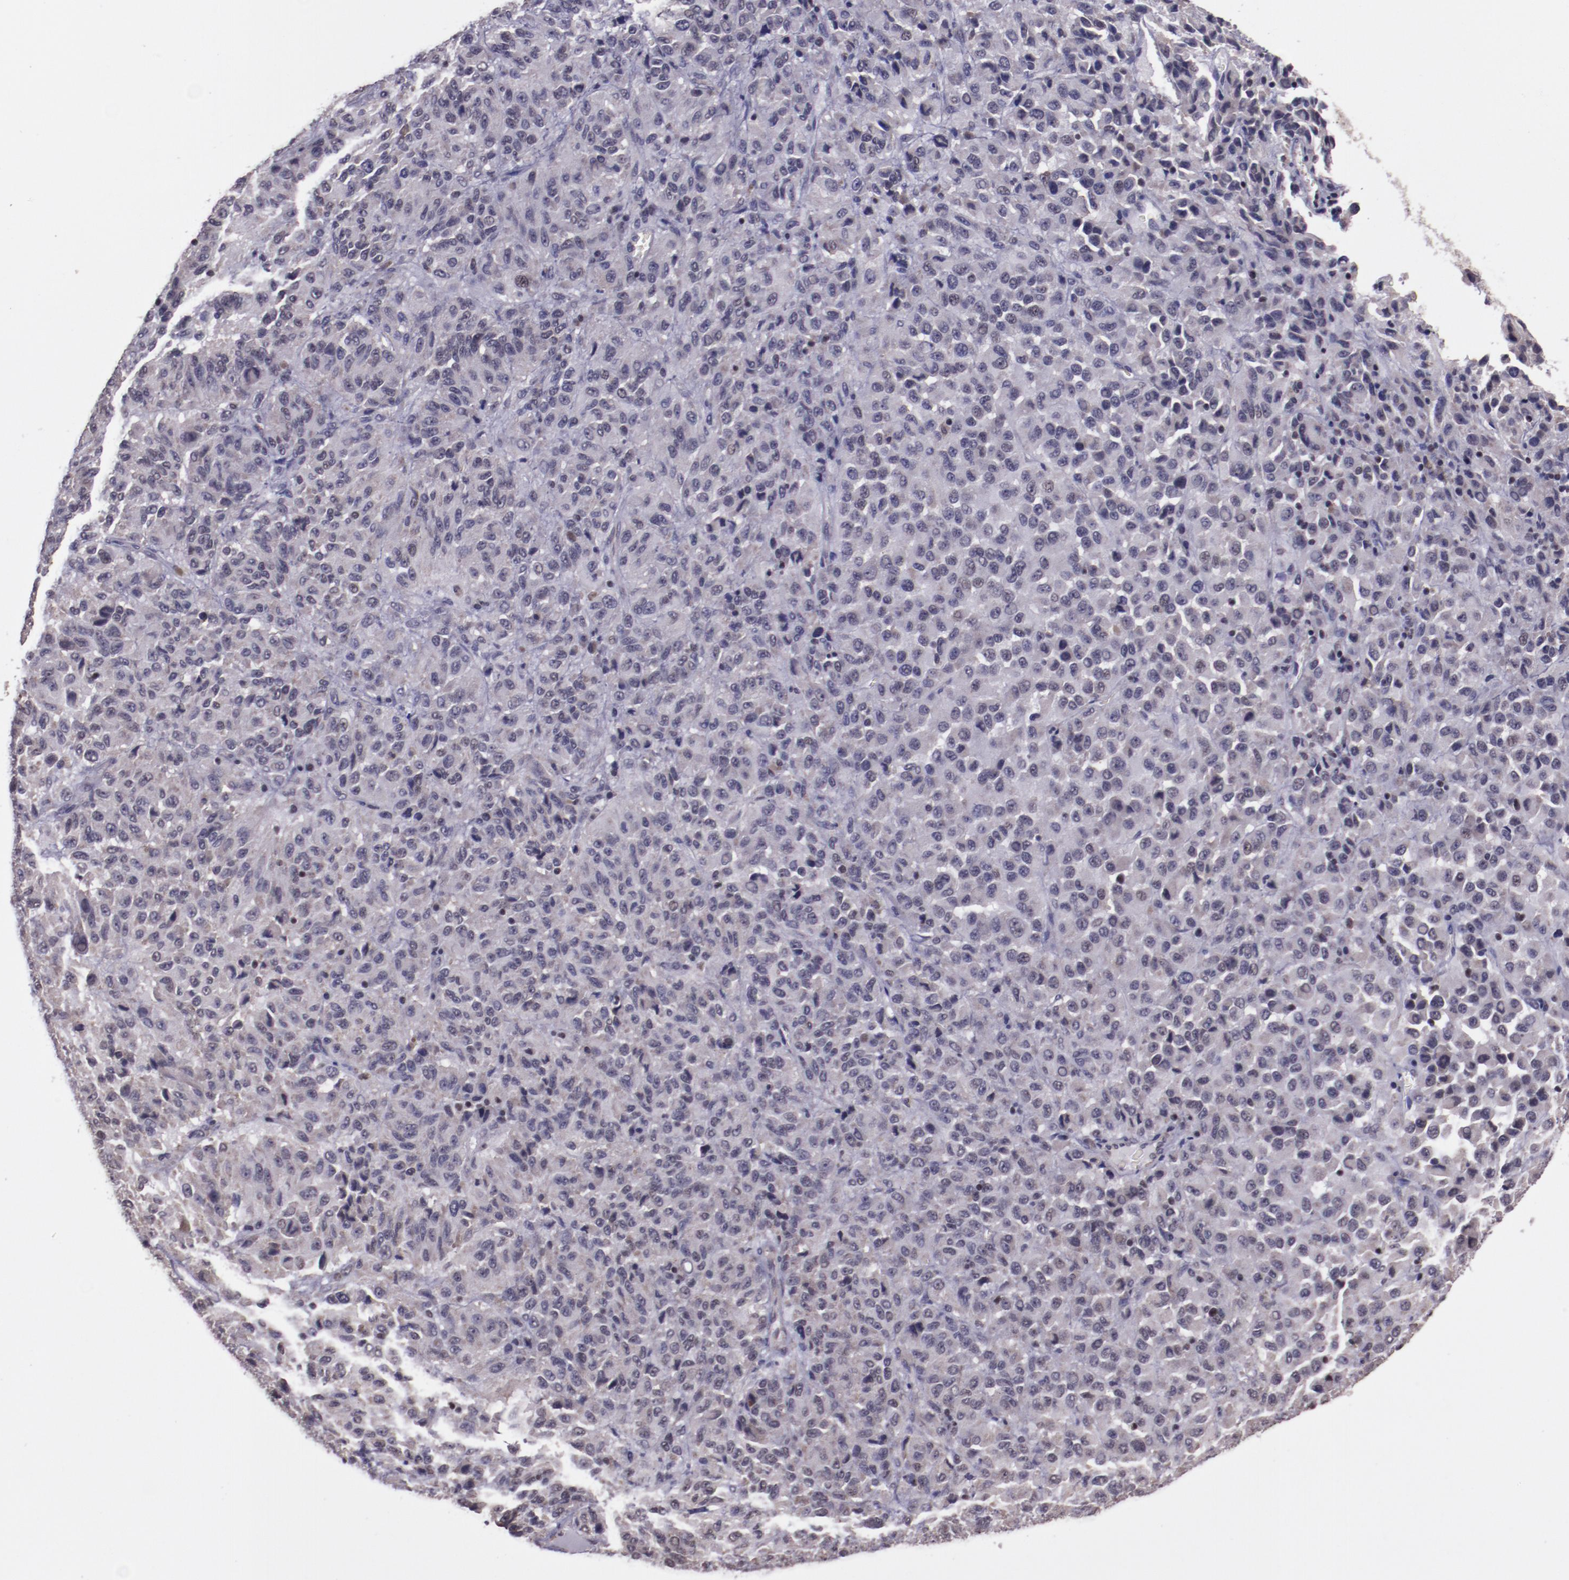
{"staining": {"intensity": "weak", "quantity": "<25%", "location": "nuclear"}, "tissue": "melanoma", "cell_type": "Tumor cells", "image_type": "cancer", "snomed": [{"axis": "morphology", "description": "Malignant melanoma, Metastatic site"}, {"axis": "topography", "description": "Lung"}], "caption": "The micrograph displays no significant staining in tumor cells of malignant melanoma (metastatic site). (DAB (3,3'-diaminobenzidine) IHC visualized using brightfield microscopy, high magnification).", "gene": "ELF1", "patient": {"sex": "male", "age": 64}}